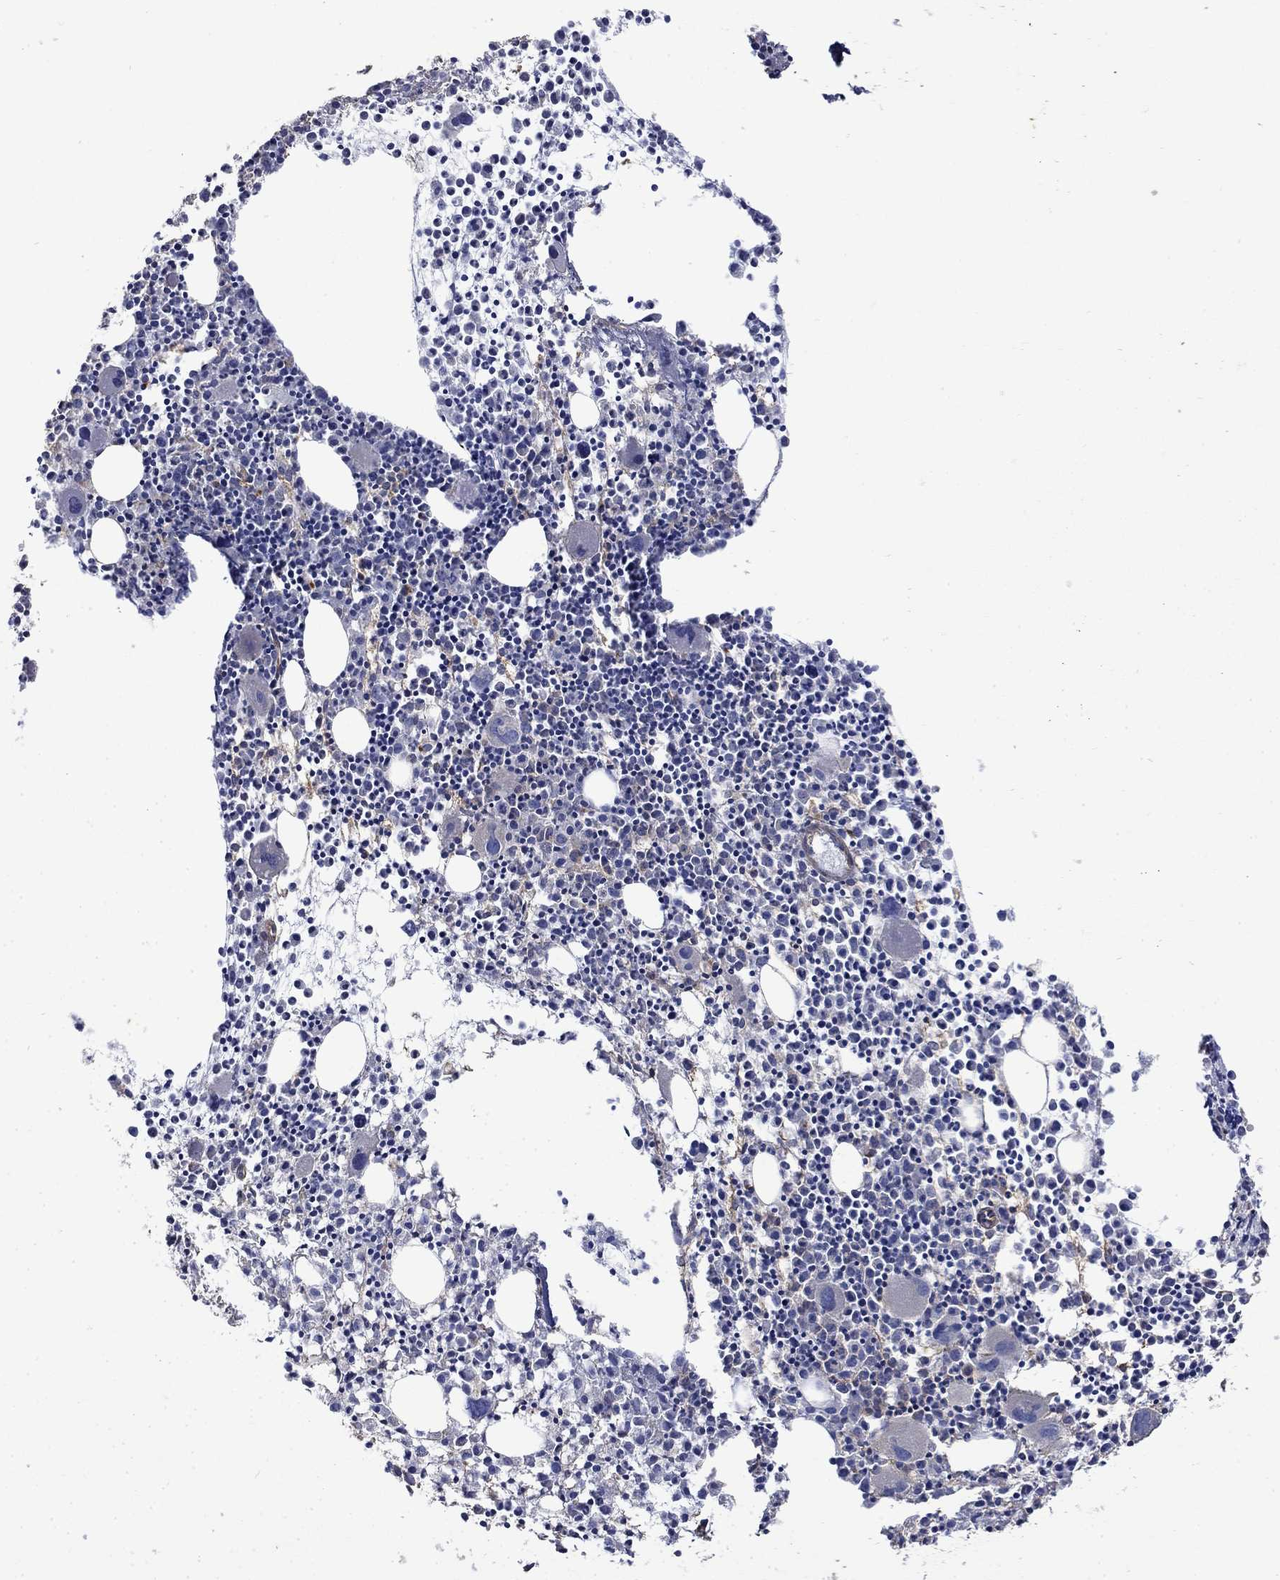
{"staining": {"intensity": "moderate", "quantity": "<25%", "location": "cytoplasmic/membranous"}, "tissue": "bone marrow", "cell_type": "Hematopoietic cells", "image_type": "normal", "snomed": [{"axis": "morphology", "description": "Normal tissue, NOS"}, {"axis": "morphology", "description": "Inflammation, NOS"}, {"axis": "topography", "description": "Bone marrow"}], "caption": "DAB (3,3'-diaminobenzidine) immunohistochemical staining of unremarkable bone marrow demonstrates moderate cytoplasmic/membranous protein expression in about <25% of hematopoietic cells. The staining was performed using DAB to visualize the protein expression in brown, while the nuclei were stained in blue with hematoxylin (Magnification: 20x).", "gene": "DPYSL2", "patient": {"sex": "male", "age": 3}}